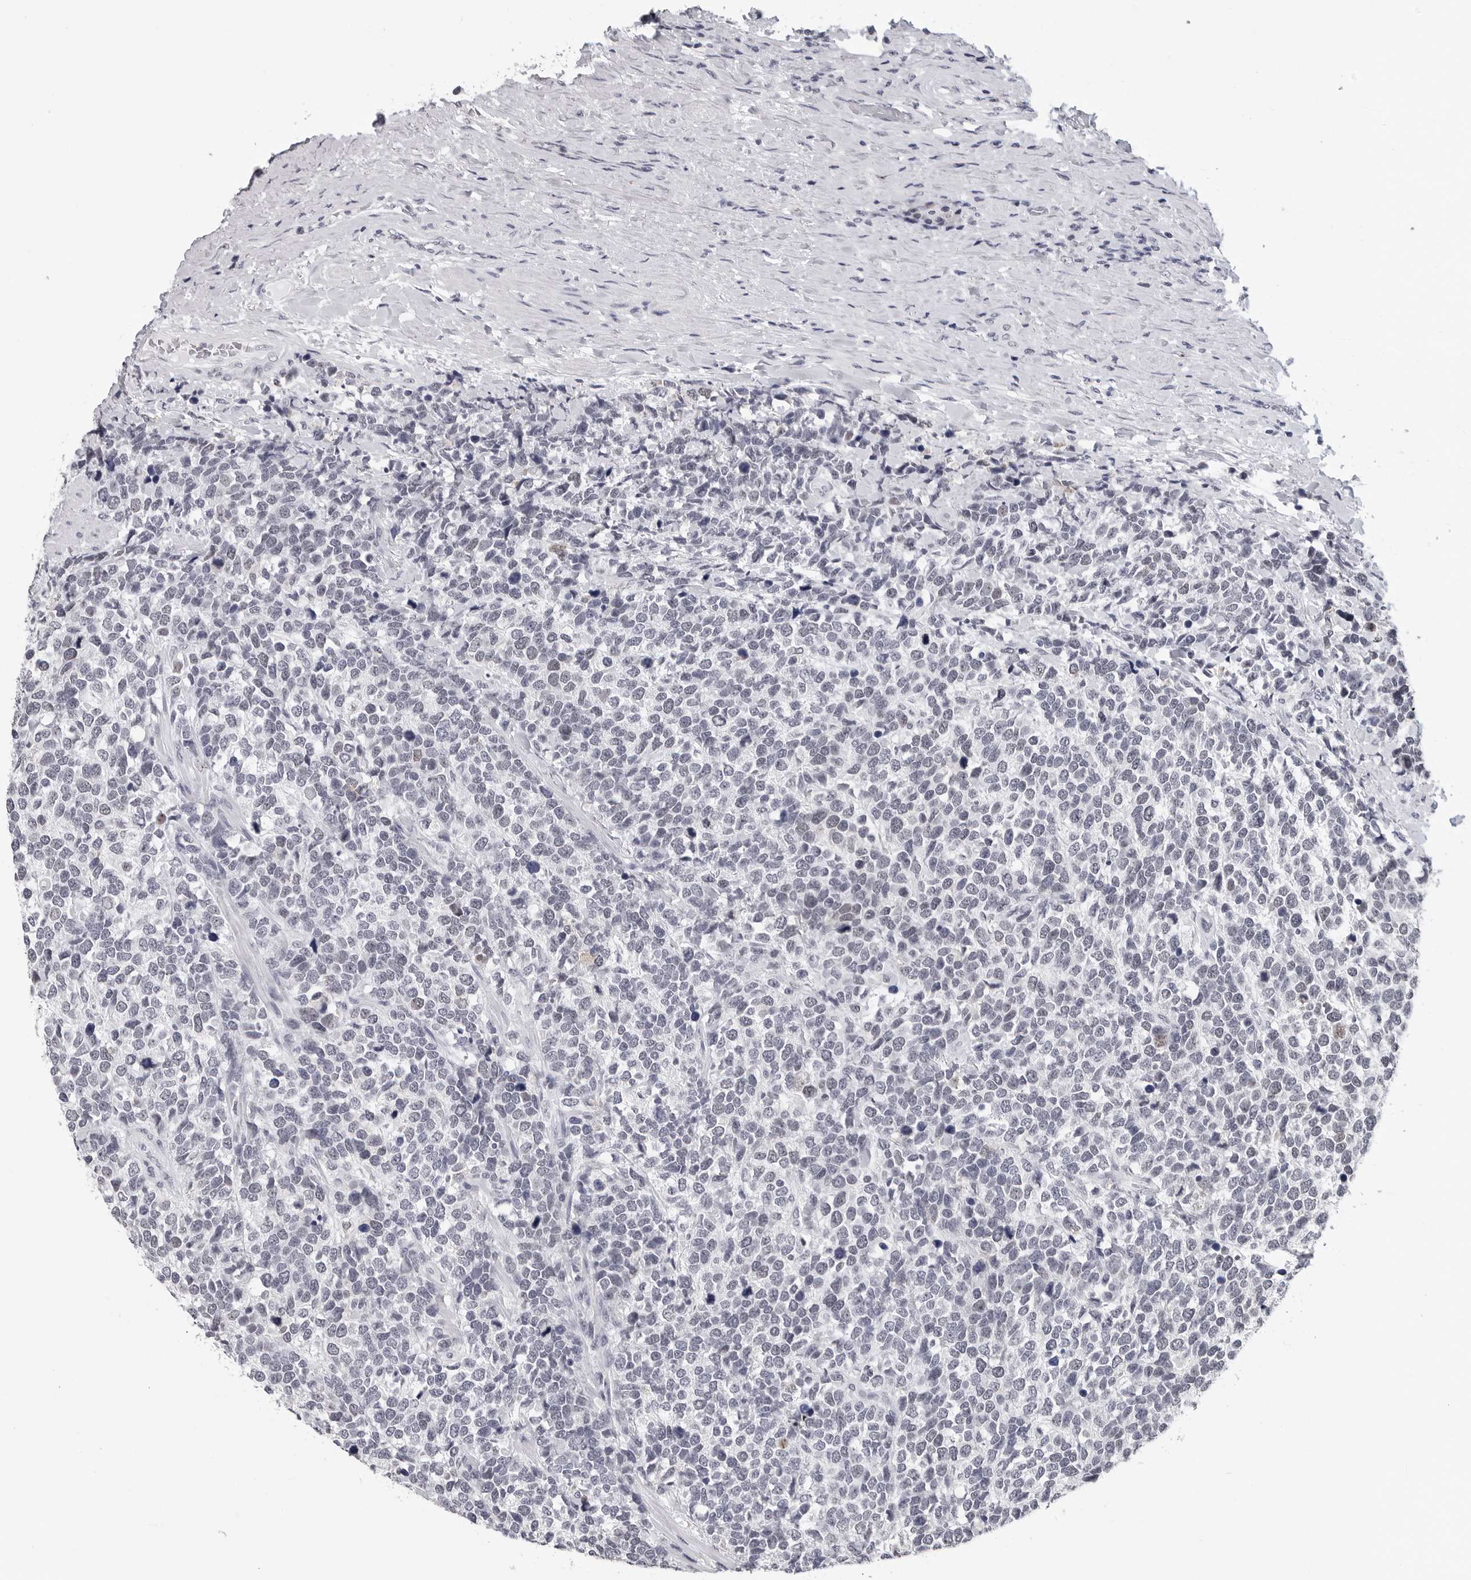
{"staining": {"intensity": "negative", "quantity": "none", "location": "none"}, "tissue": "urothelial cancer", "cell_type": "Tumor cells", "image_type": "cancer", "snomed": [{"axis": "morphology", "description": "Urothelial carcinoma, High grade"}, {"axis": "topography", "description": "Urinary bladder"}], "caption": "Urothelial cancer was stained to show a protein in brown. There is no significant expression in tumor cells.", "gene": "GNL2", "patient": {"sex": "female", "age": 82}}